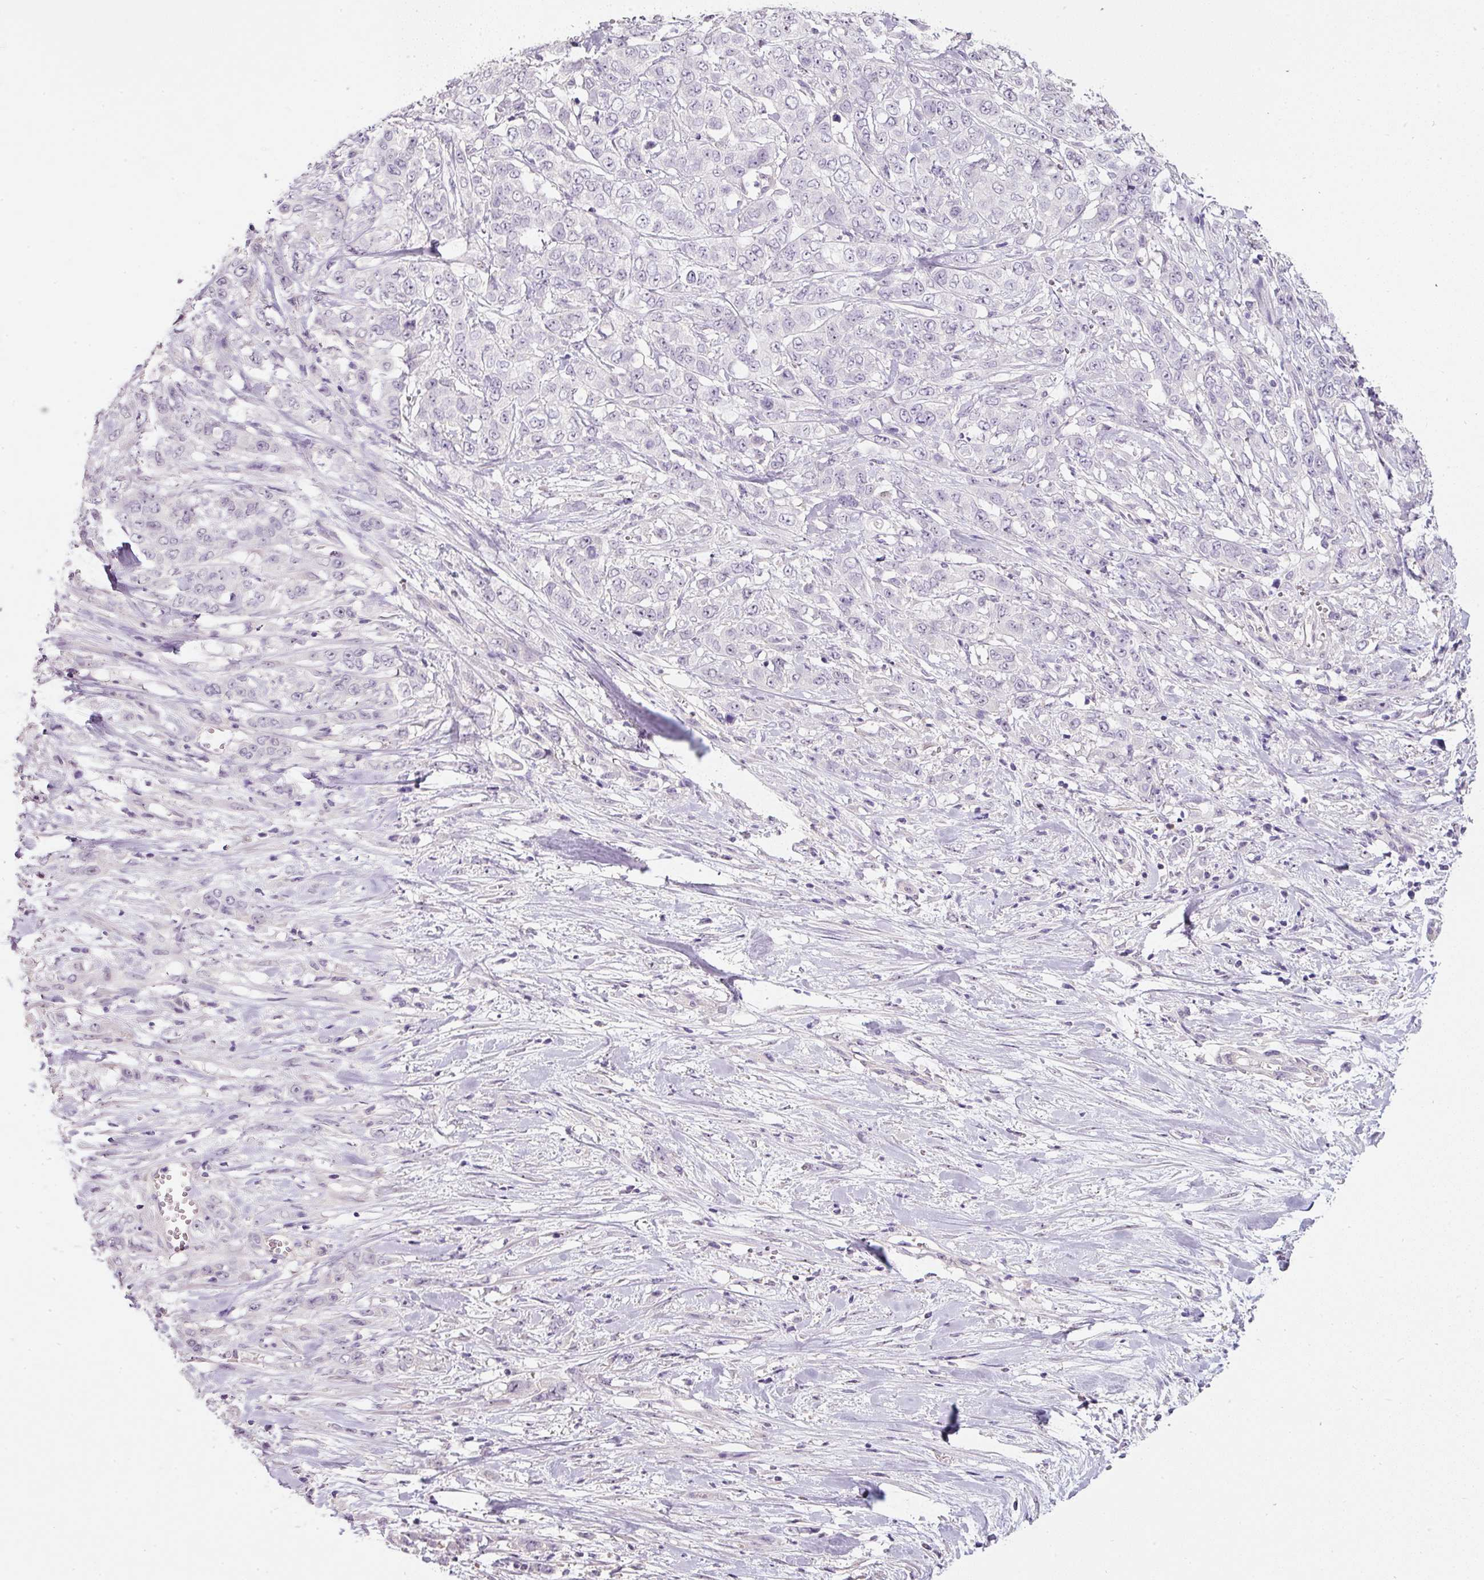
{"staining": {"intensity": "negative", "quantity": "none", "location": "none"}, "tissue": "stomach cancer", "cell_type": "Tumor cells", "image_type": "cancer", "snomed": [{"axis": "morphology", "description": "Adenocarcinoma, NOS"}, {"axis": "topography", "description": "Stomach, upper"}], "caption": "Tumor cells are negative for brown protein staining in adenocarcinoma (stomach). Brightfield microscopy of immunohistochemistry stained with DAB (3,3'-diaminobenzidine) (brown) and hematoxylin (blue), captured at high magnification.", "gene": "TMEM37", "patient": {"sex": "male", "age": 62}}